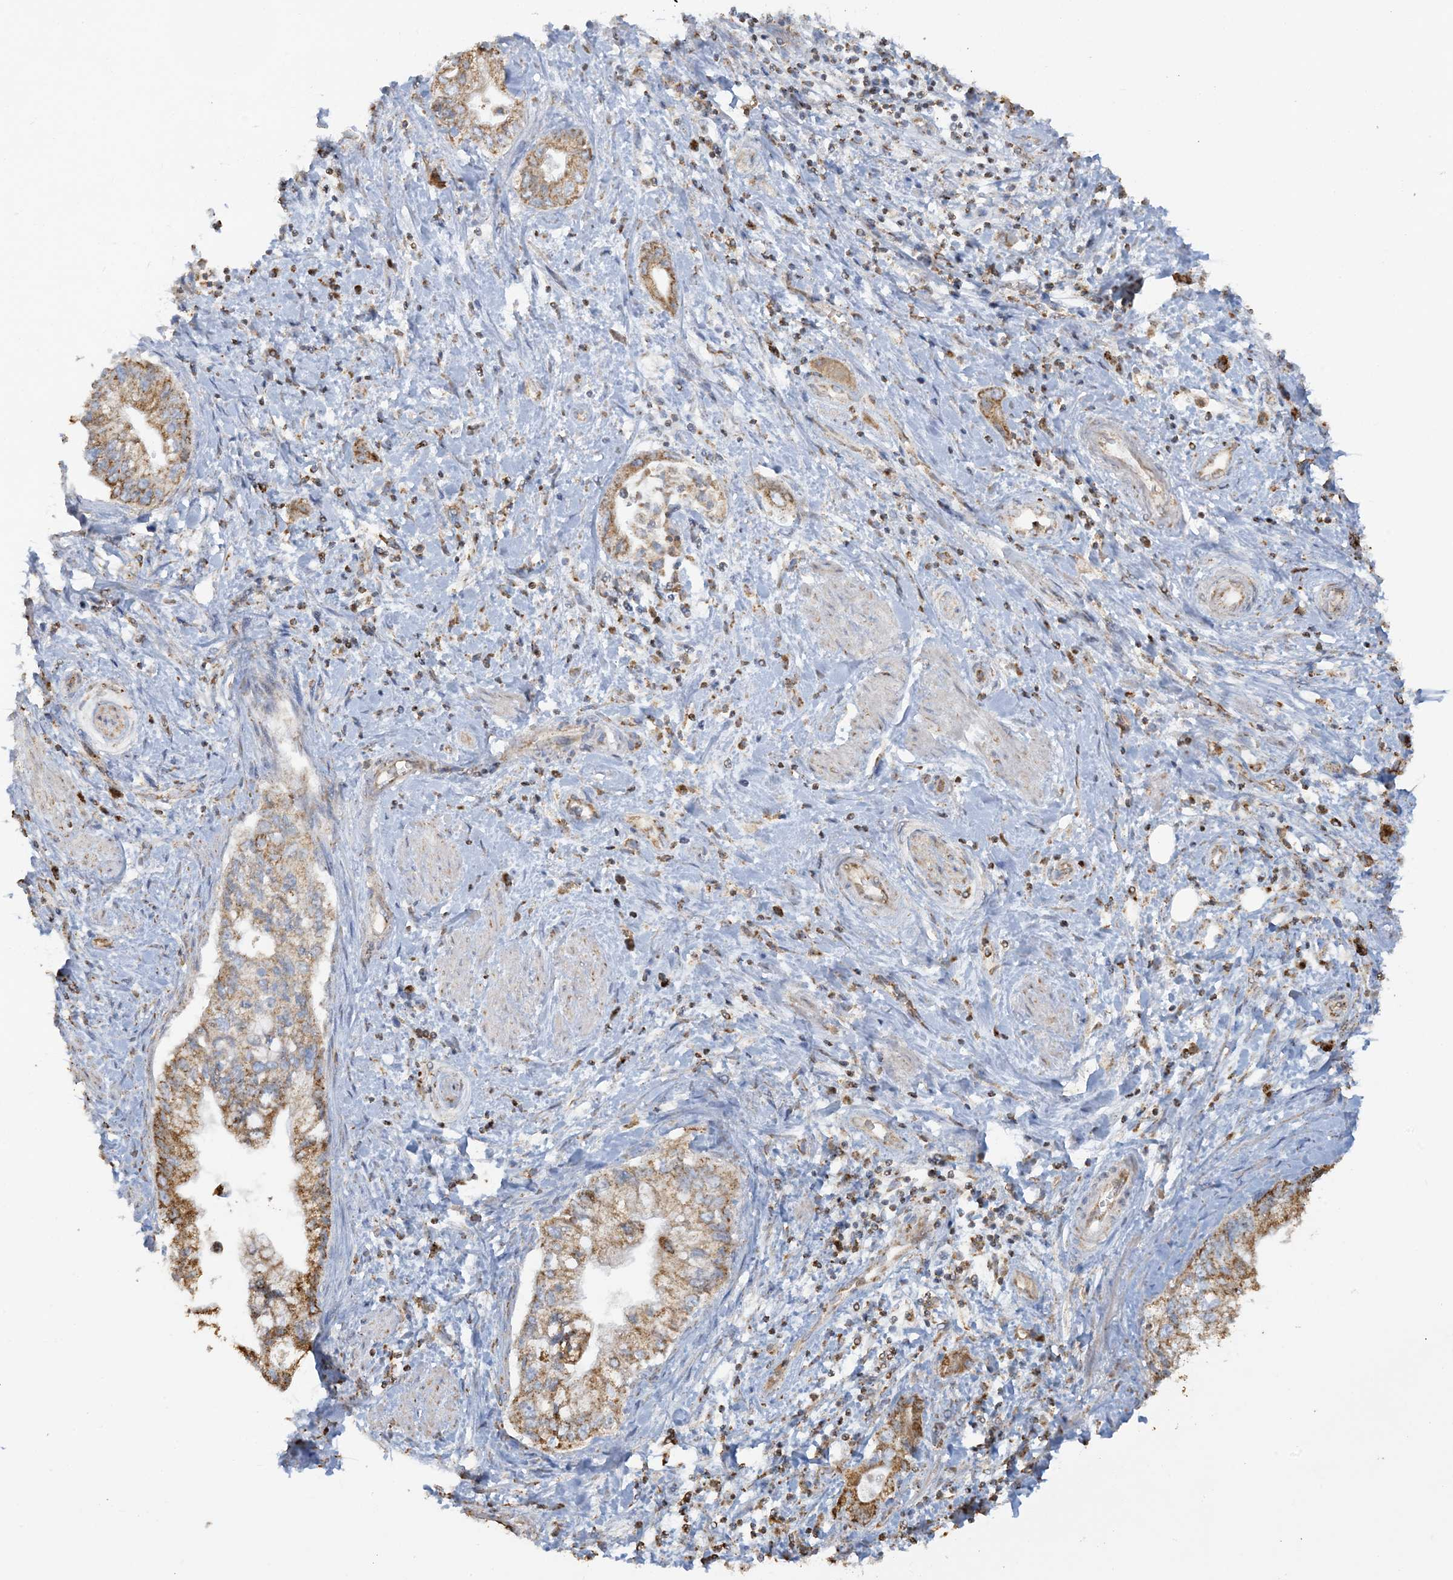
{"staining": {"intensity": "moderate", "quantity": ">75%", "location": "cytoplasmic/membranous"}, "tissue": "pancreatic cancer", "cell_type": "Tumor cells", "image_type": "cancer", "snomed": [{"axis": "morphology", "description": "Adenocarcinoma, NOS"}, {"axis": "topography", "description": "Pancreas"}], "caption": "Immunohistochemical staining of pancreatic adenocarcinoma displays moderate cytoplasmic/membranous protein staining in about >75% of tumor cells.", "gene": "AGA", "patient": {"sex": "female", "age": 73}}